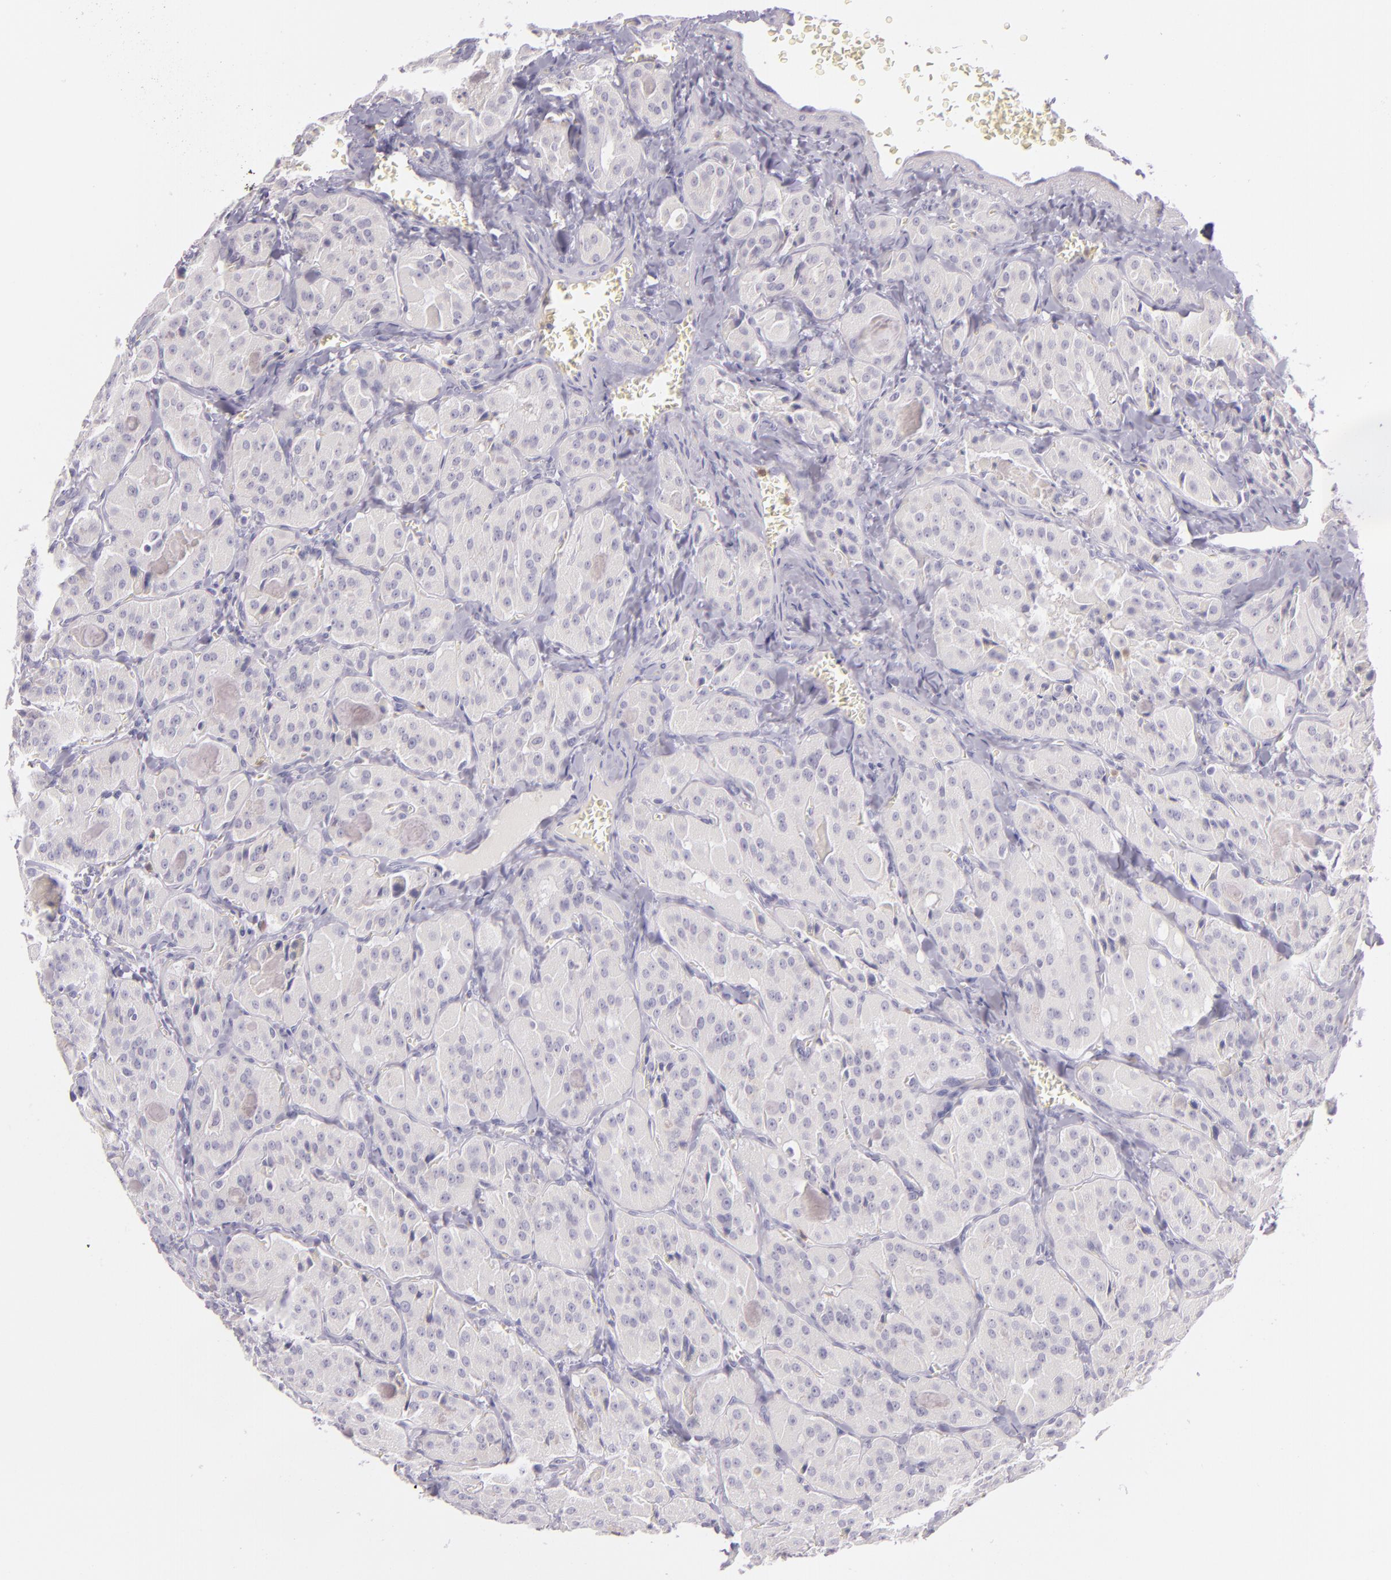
{"staining": {"intensity": "negative", "quantity": "none", "location": "none"}, "tissue": "thyroid cancer", "cell_type": "Tumor cells", "image_type": "cancer", "snomed": [{"axis": "morphology", "description": "Carcinoma, NOS"}, {"axis": "topography", "description": "Thyroid gland"}], "caption": "Image shows no significant protein staining in tumor cells of thyroid carcinoma.", "gene": "CBS", "patient": {"sex": "male", "age": 76}}